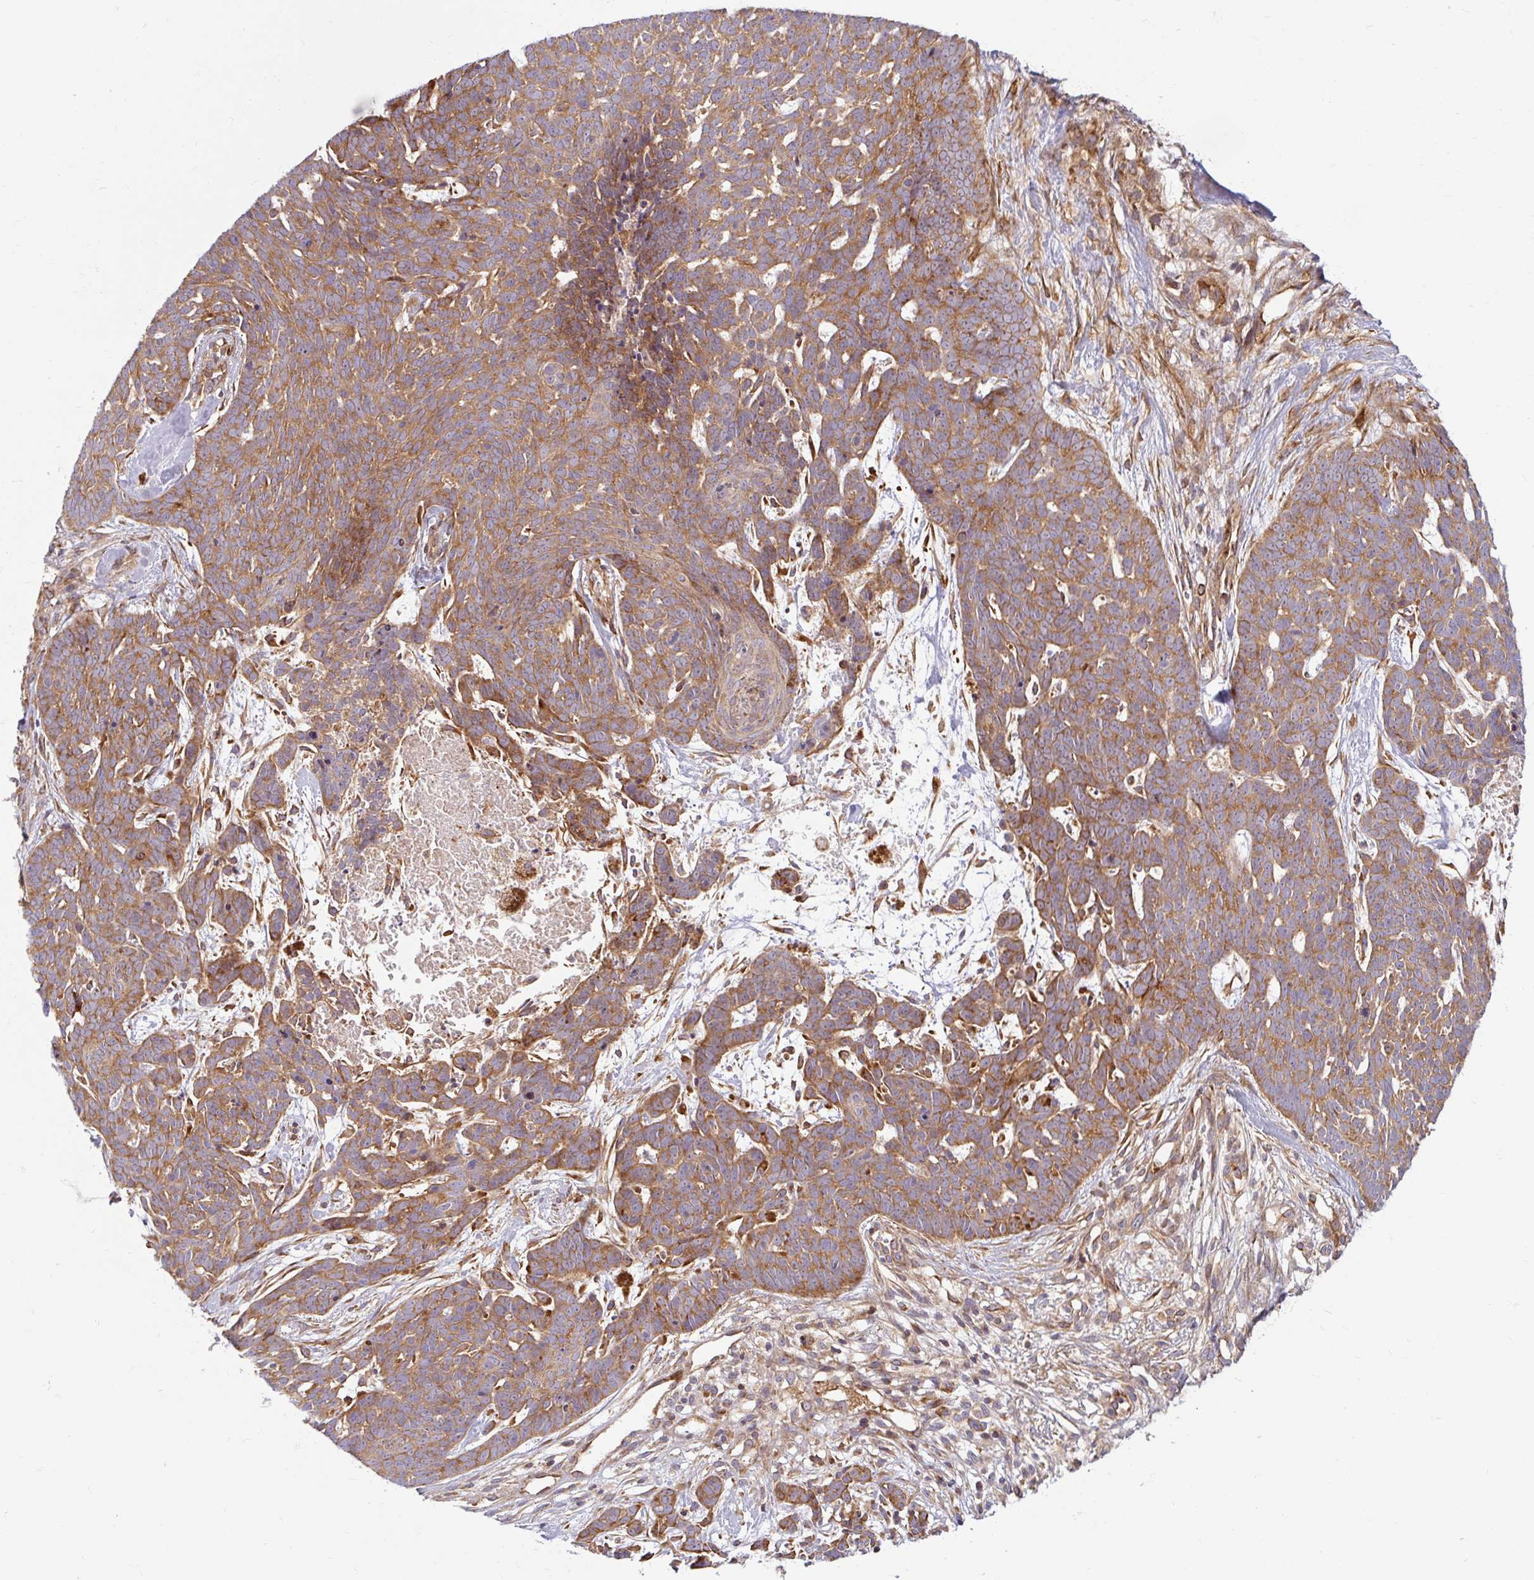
{"staining": {"intensity": "moderate", "quantity": ">75%", "location": "cytoplasmic/membranous"}, "tissue": "skin cancer", "cell_type": "Tumor cells", "image_type": "cancer", "snomed": [{"axis": "morphology", "description": "Basal cell carcinoma"}, {"axis": "topography", "description": "Skin"}], "caption": "Skin cancer stained with DAB immunohistochemistry displays medium levels of moderate cytoplasmic/membranous positivity in approximately >75% of tumor cells.", "gene": "BTF3", "patient": {"sex": "female", "age": 78}}